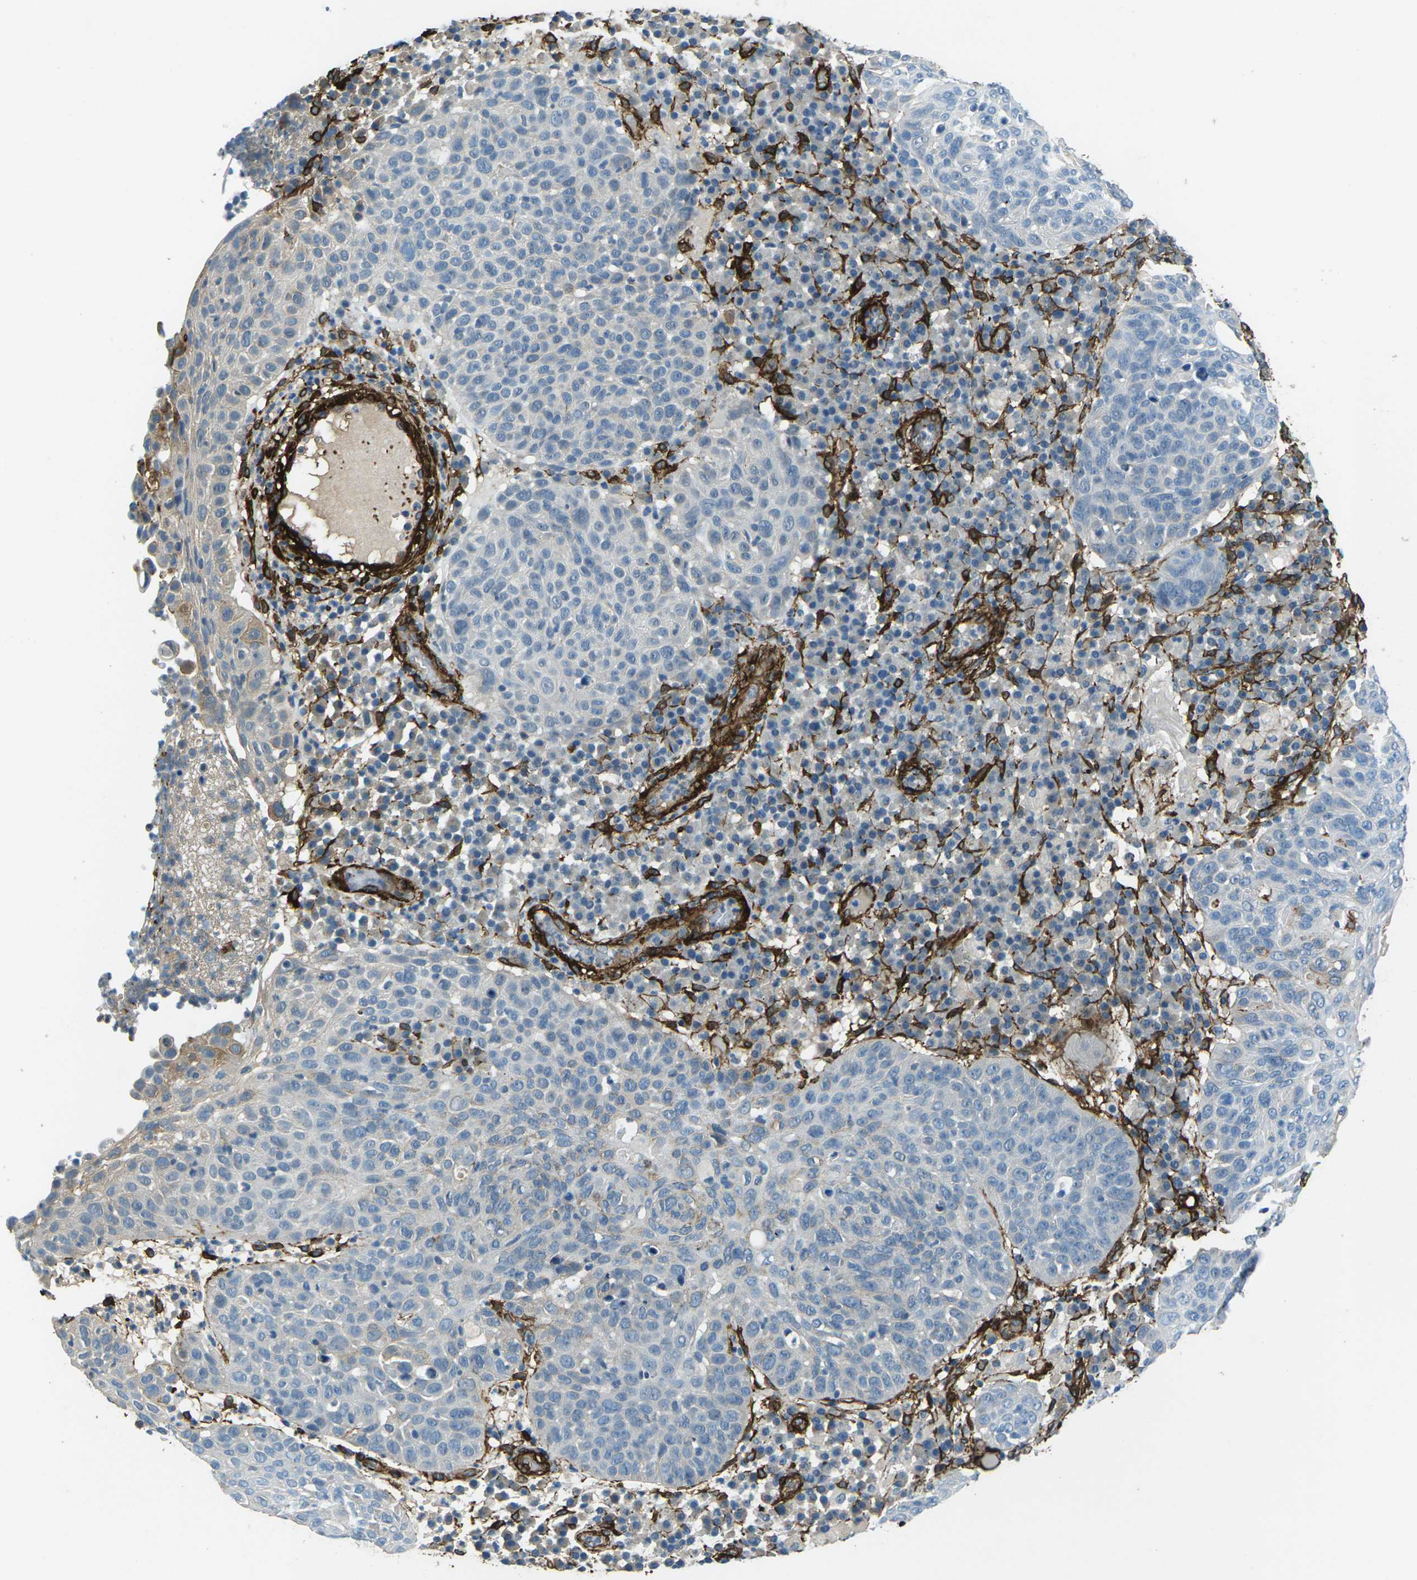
{"staining": {"intensity": "negative", "quantity": "none", "location": "none"}, "tissue": "skin cancer", "cell_type": "Tumor cells", "image_type": "cancer", "snomed": [{"axis": "morphology", "description": "Squamous cell carcinoma in situ, NOS"}, {"axis": "morphology", "description": "Squamous cell carcinoma, NOS"}, {"axis": "topography", "description": "Skin"}], "caption": "Skin cancer stained for a protein using immunohistochemistry displays no staining tumor cells.", "gene": "GRAMD1C", "patient": {"sex": "male", "age": 93}}